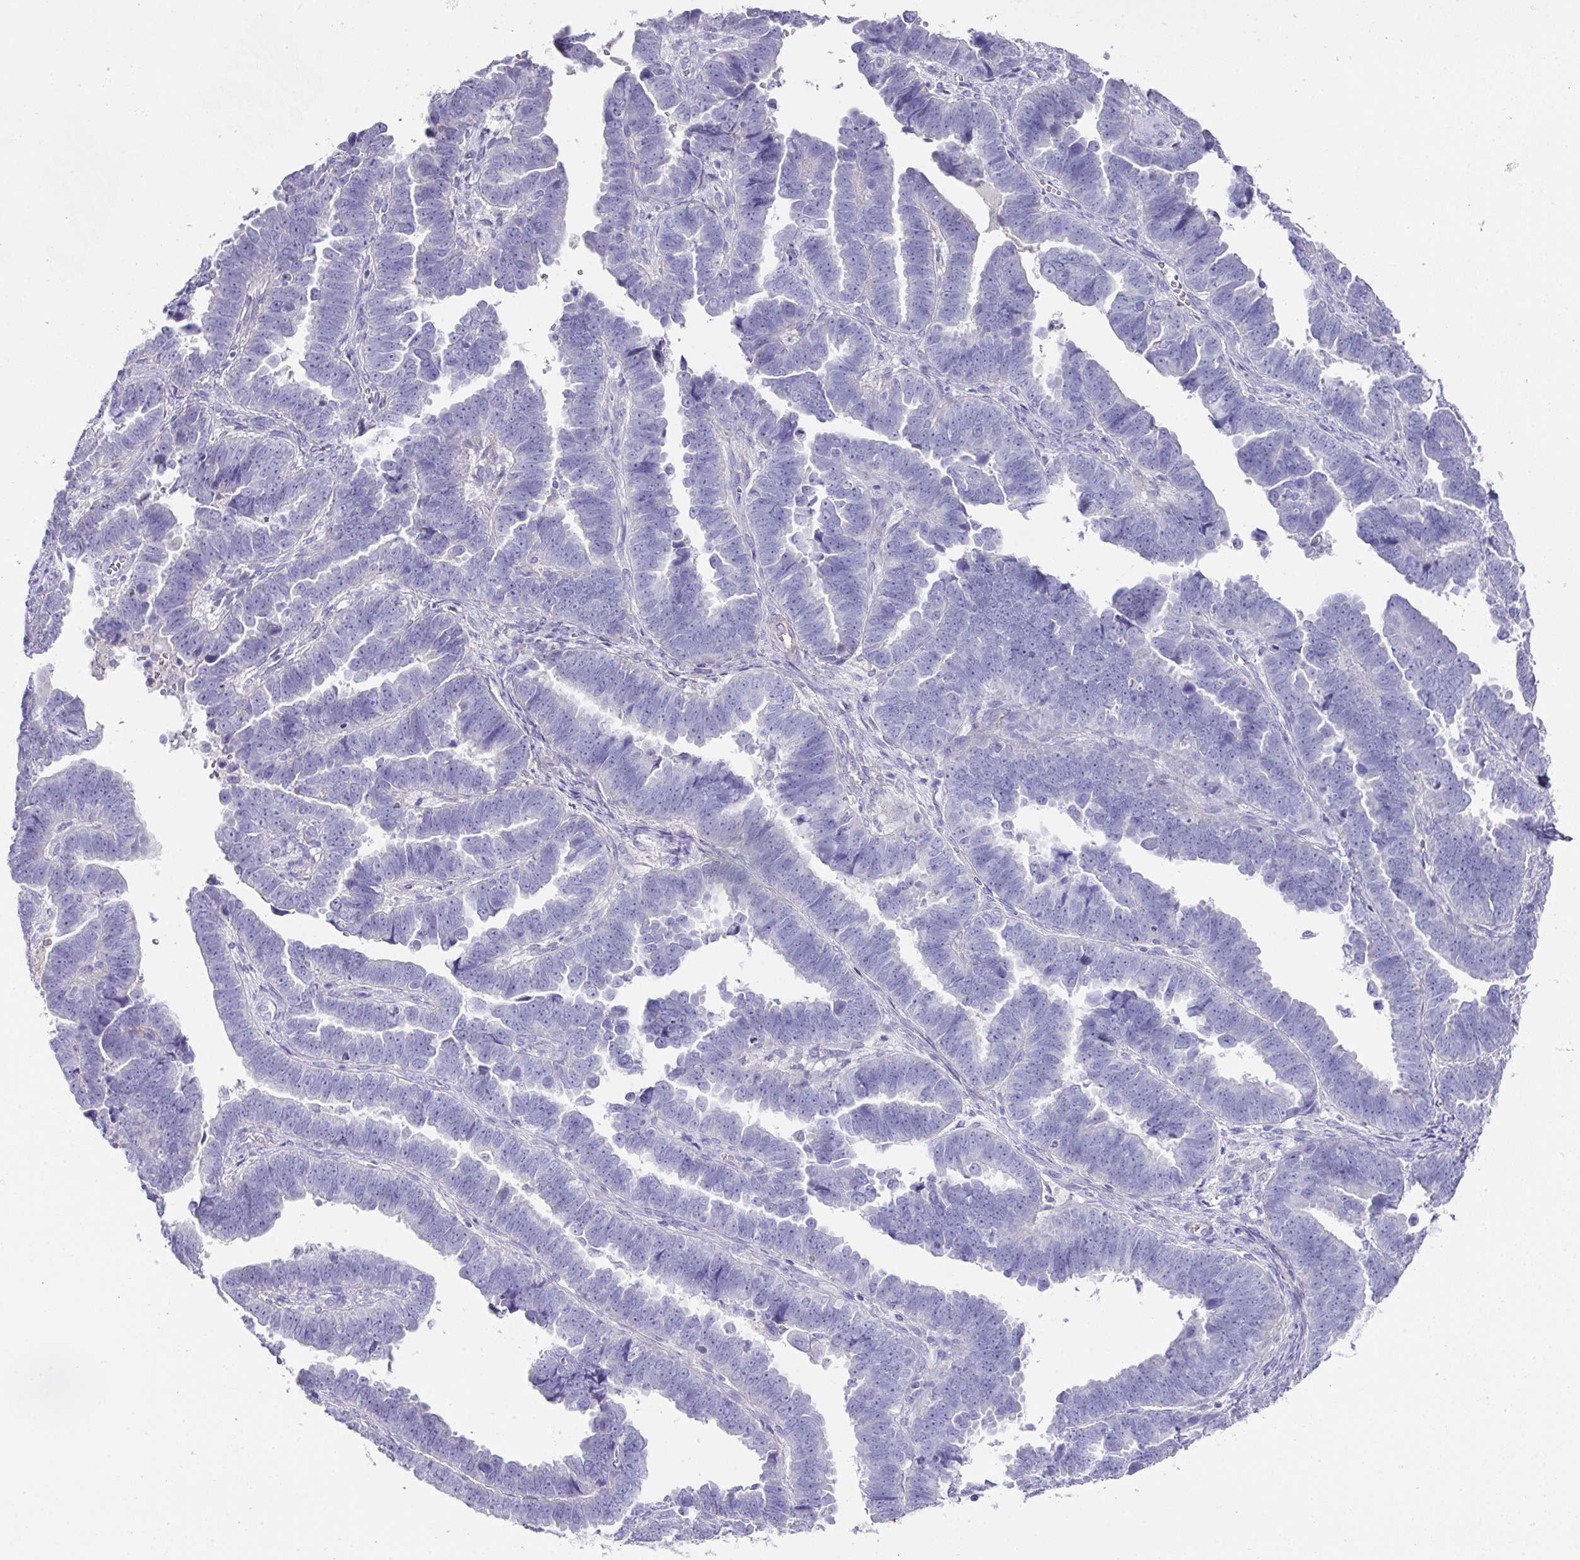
{"staining": {"intensity": "negative", "quantity": "none", "location": "none"}, "tissue": "endometrial cancer", "cell_type": "Tumor cells", "image_type": "cancer", "snomed": [{"axis": "morphology", "description": "Adenocarcinoma, NOS"}, {"axis": "topography", "description": "Endometrium"}], "caption": "Immunohistochemistry image of neoplastic tissue: endometrial cancer stained with DAB (3,3'-diaminobenzidine) exhibits no significant protein positivity in tumor cells.", "gene": "TARM1", "patient": {"sex": "female", "age": 75}}